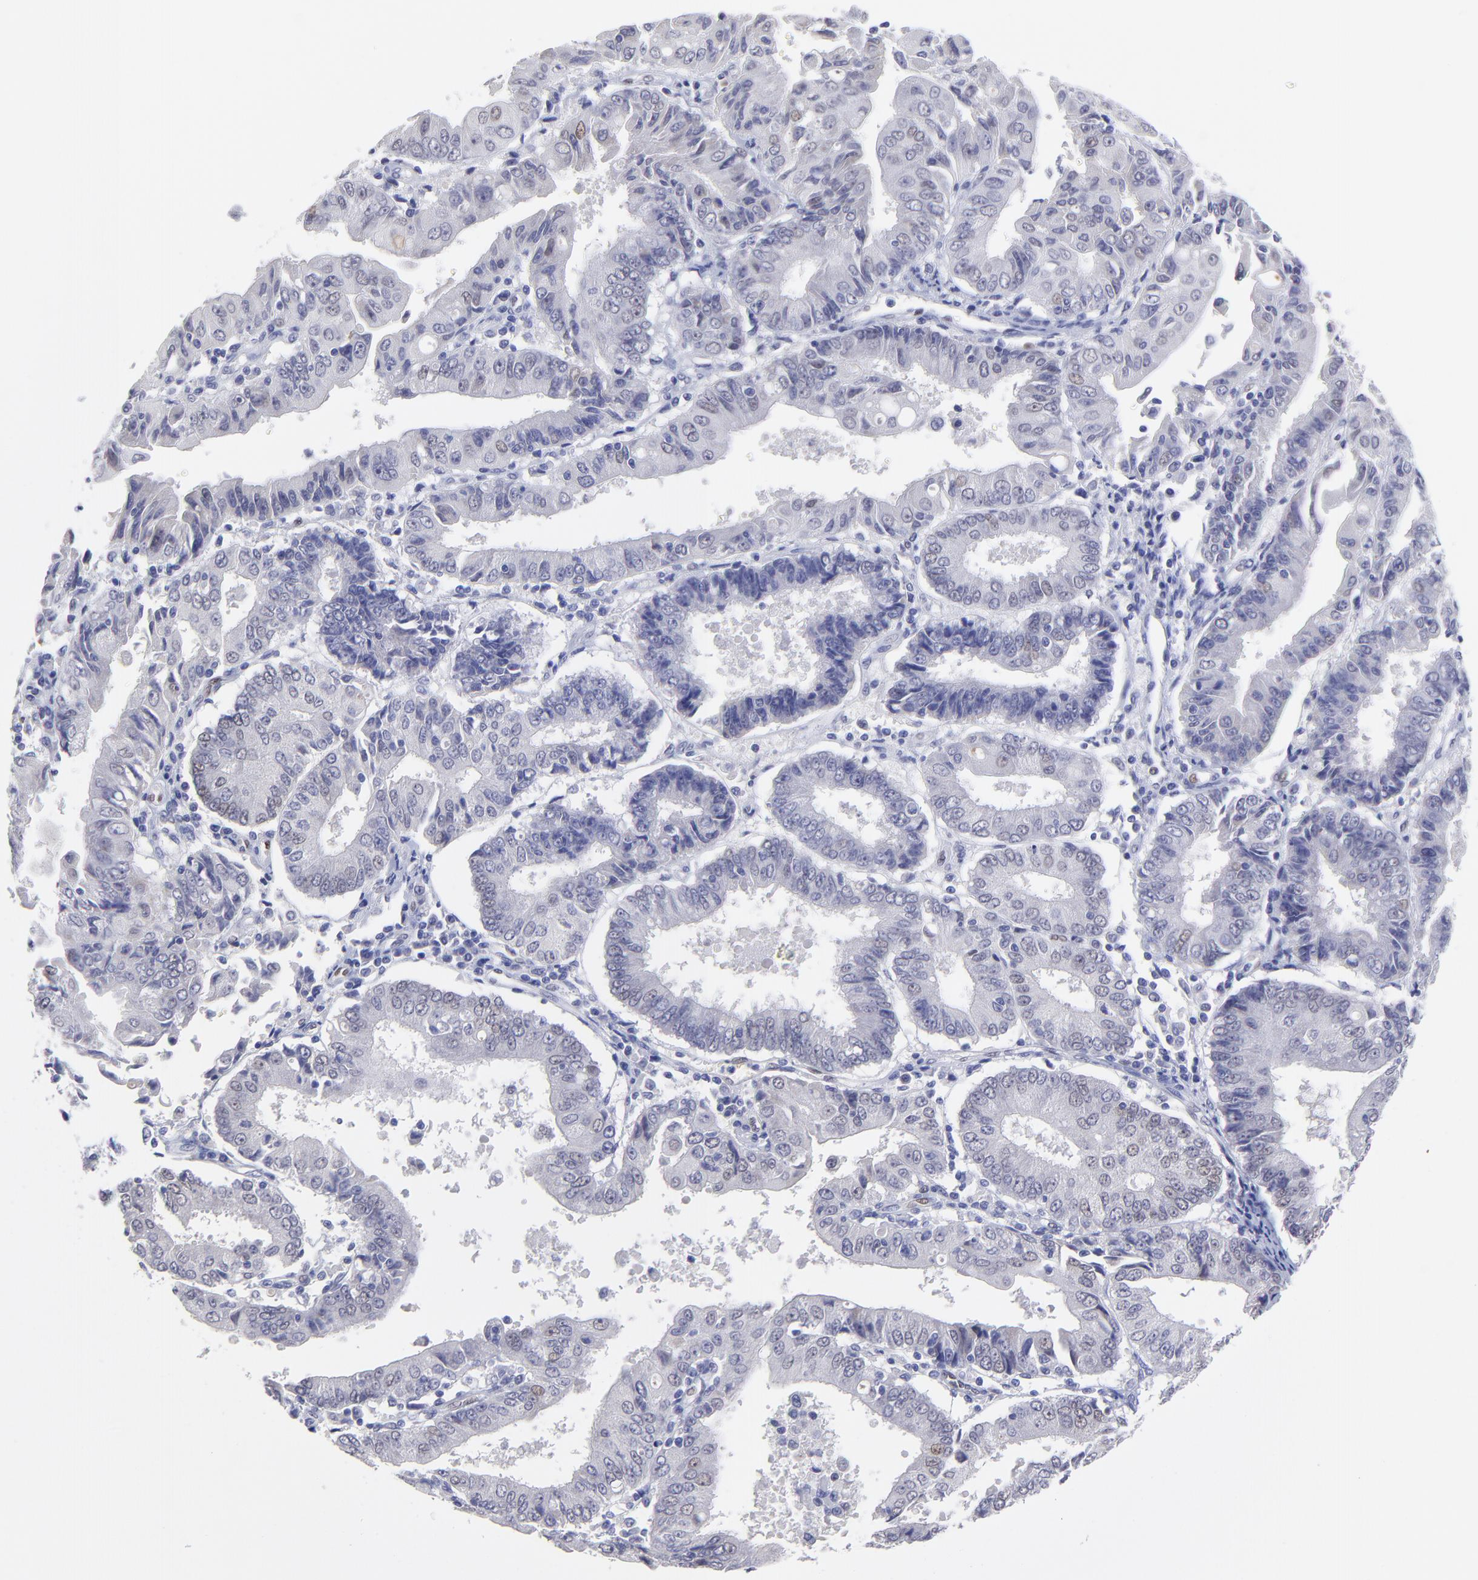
{"staining": {"intensity": "negative", "quantity": "none", "location": "none"}, "tissue": "endometrial cancer", "cell_type": "Tumor cells", "image_type": "cancer", "snomed": [{"axis": "morphology", "description": "Adenocarcinoma, NOS"}, {"axis": "topography", "description": "Endometrium"}], "caption": "DAB immunohistochemical staining of human endometrial cancer displays no significant staining in tumor cells.", "gene": "KLF4", "patient": {"sex": "female", "age": 75}}